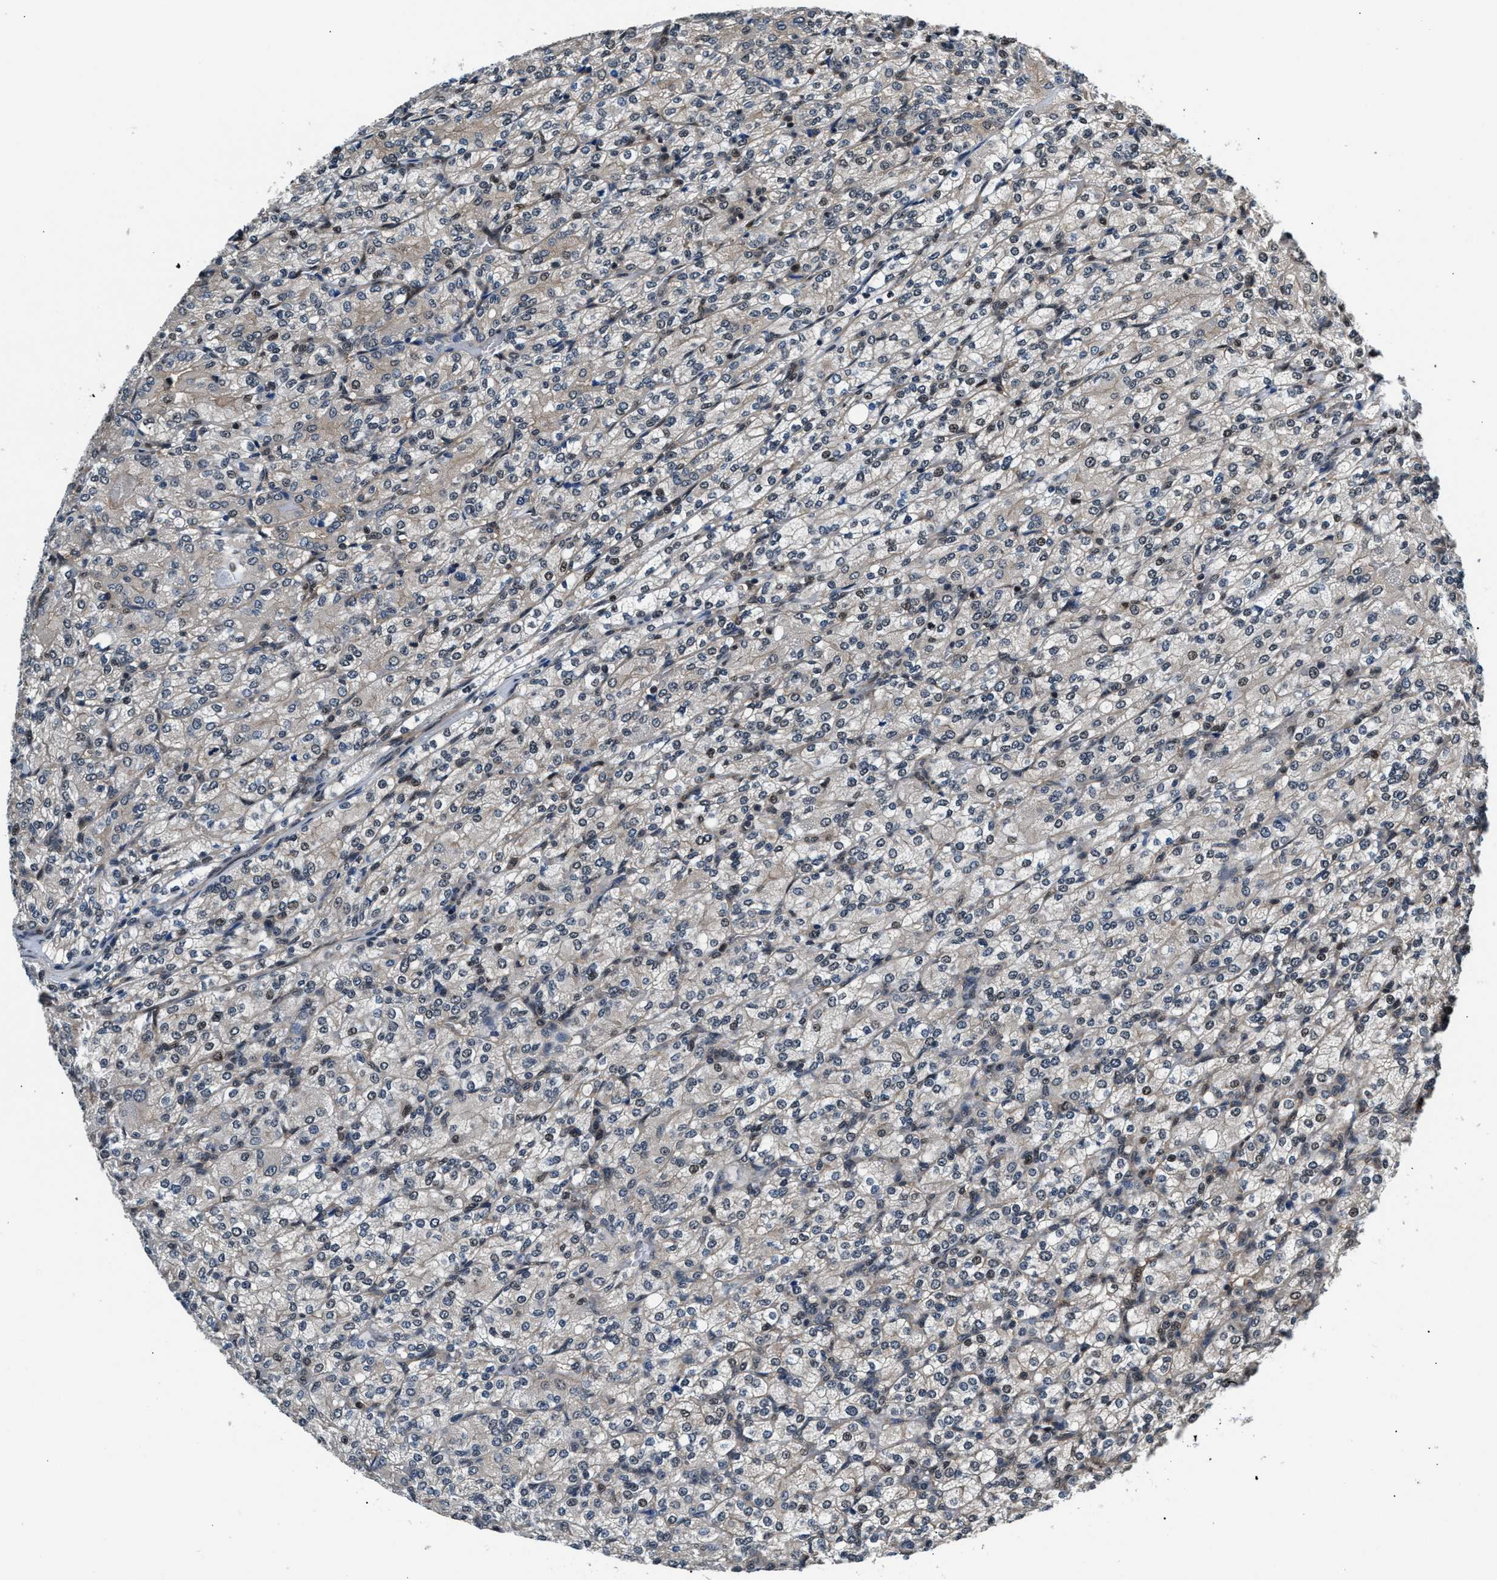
{"staining": {"intensity": "weak", "quantity": "<25%", "location": "cytoplasmic/membranous,nuclear"}, "tissue": "renal cancer", "cell_type": "Tumor cells", "image_type": "cancer", "snomed": [{"axis": "morphology", "description": "Adenocarcinoma, NOS"}, {"axis": "topography", "description": "Kidney"}], "caption": "Immunohistochemistry (IHC) photomicrograph of neoplastic tissue: human renal cancer stained with DAB reveals no significant protein positivity in tumor cells. (DAB immunohistochemistry (IHC) visualized using brightfield microscopy, high magnification).", "gene": "RBM33", "patient": {"sex": "male", "age": 77}}